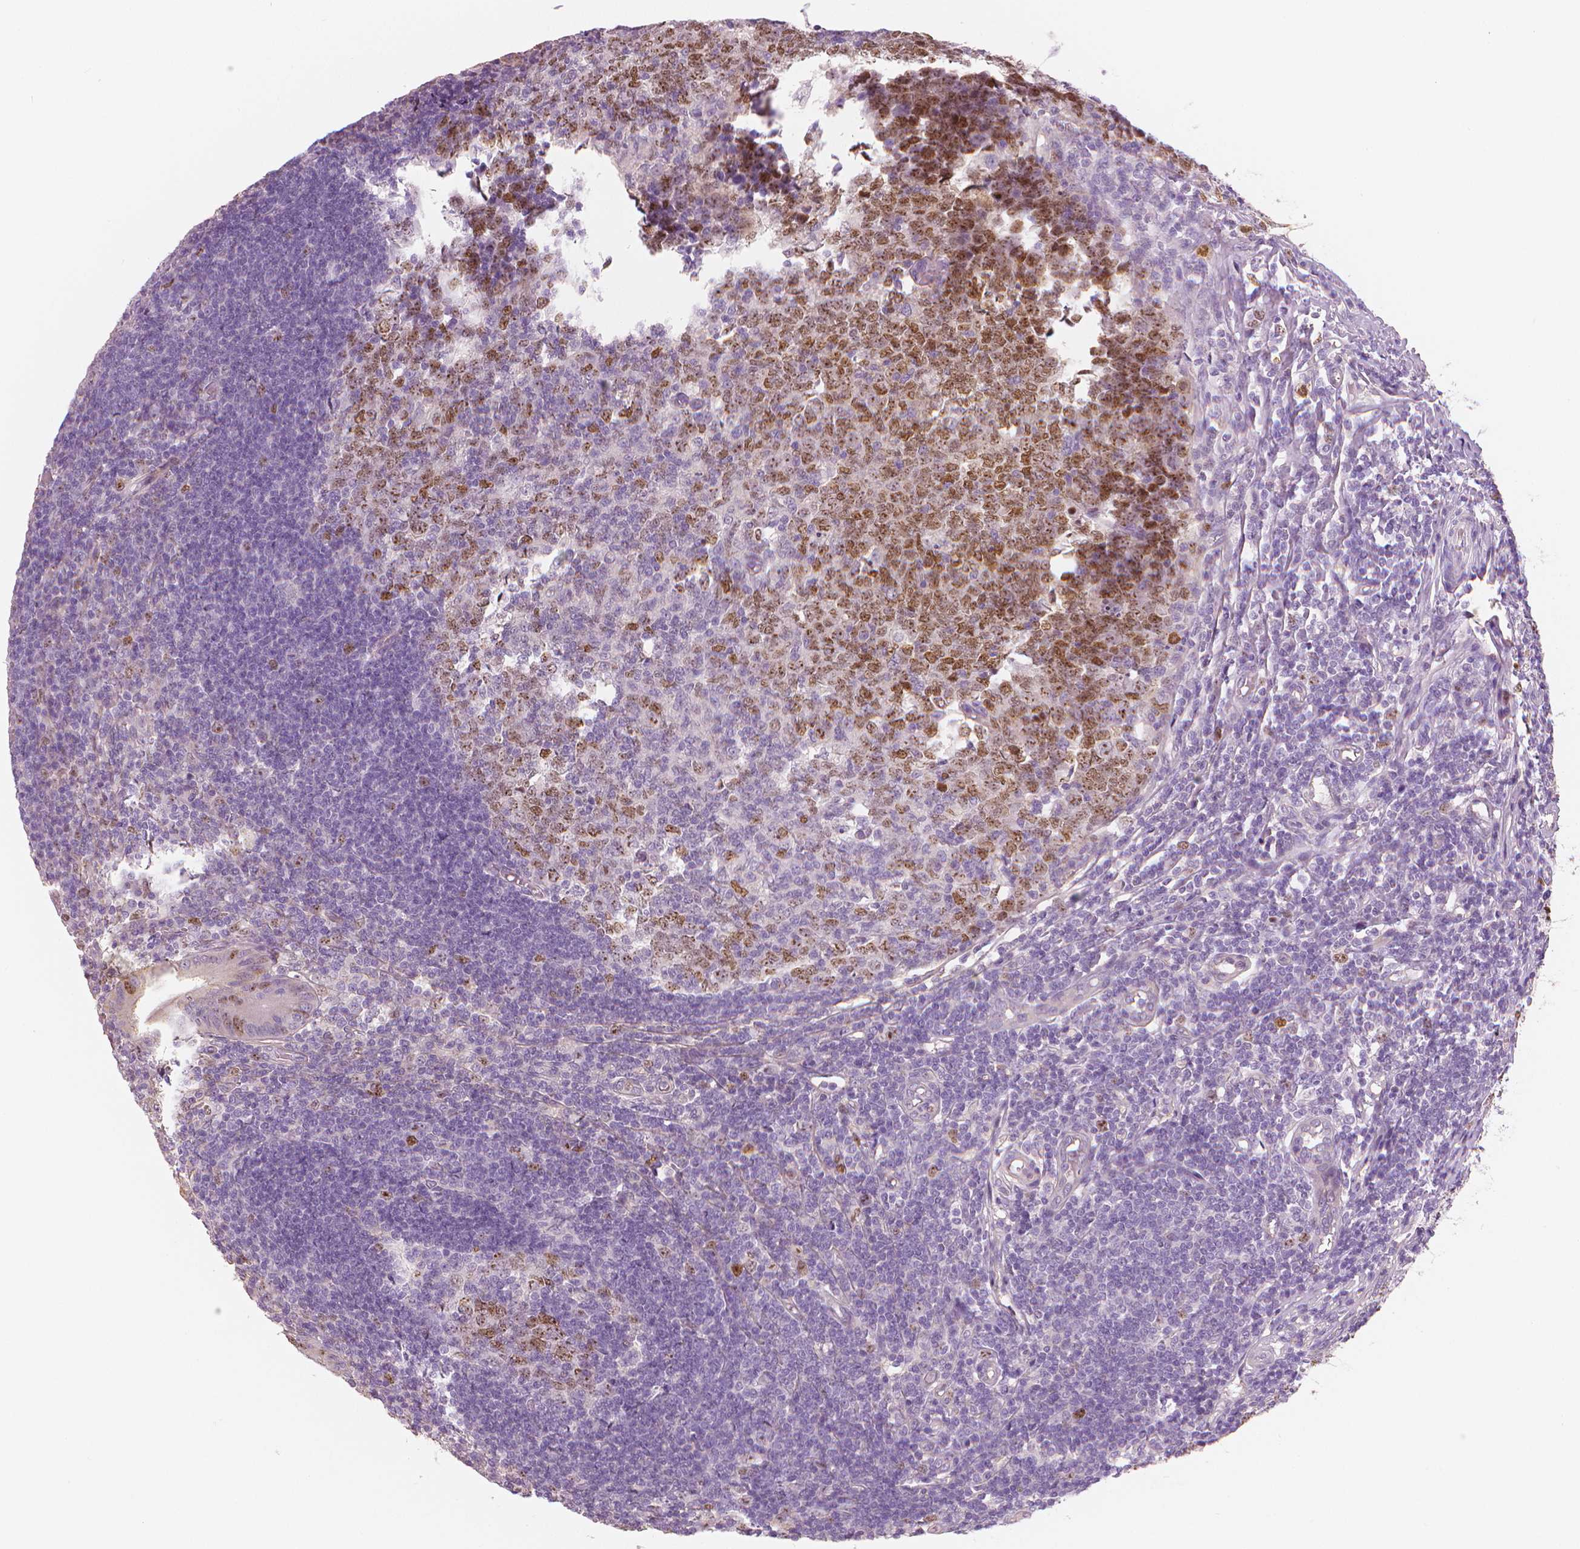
{"staining": {"intensity": "moderate", "quantity": "25%-75%", "location": "nuclear"}, "tissue": "appendix", "cell_type": "Glandular cells", "image_type": "normal", "snomed": [{"axis": "morphology", "description": "Normal tissue, NOS"}, {"axis": "topography", "description": "Appendix"}], "caption": "Moderate nuclear staining is seen in approximately 25%-75% of glandular cells in benign appendix. The protein is stained brown, and the nuclei are stained in blue (DAB IHC with brightfield microscopy, high magnification).", "gene": "MKI67", "patient": {"sex": "male", "age": 18}}